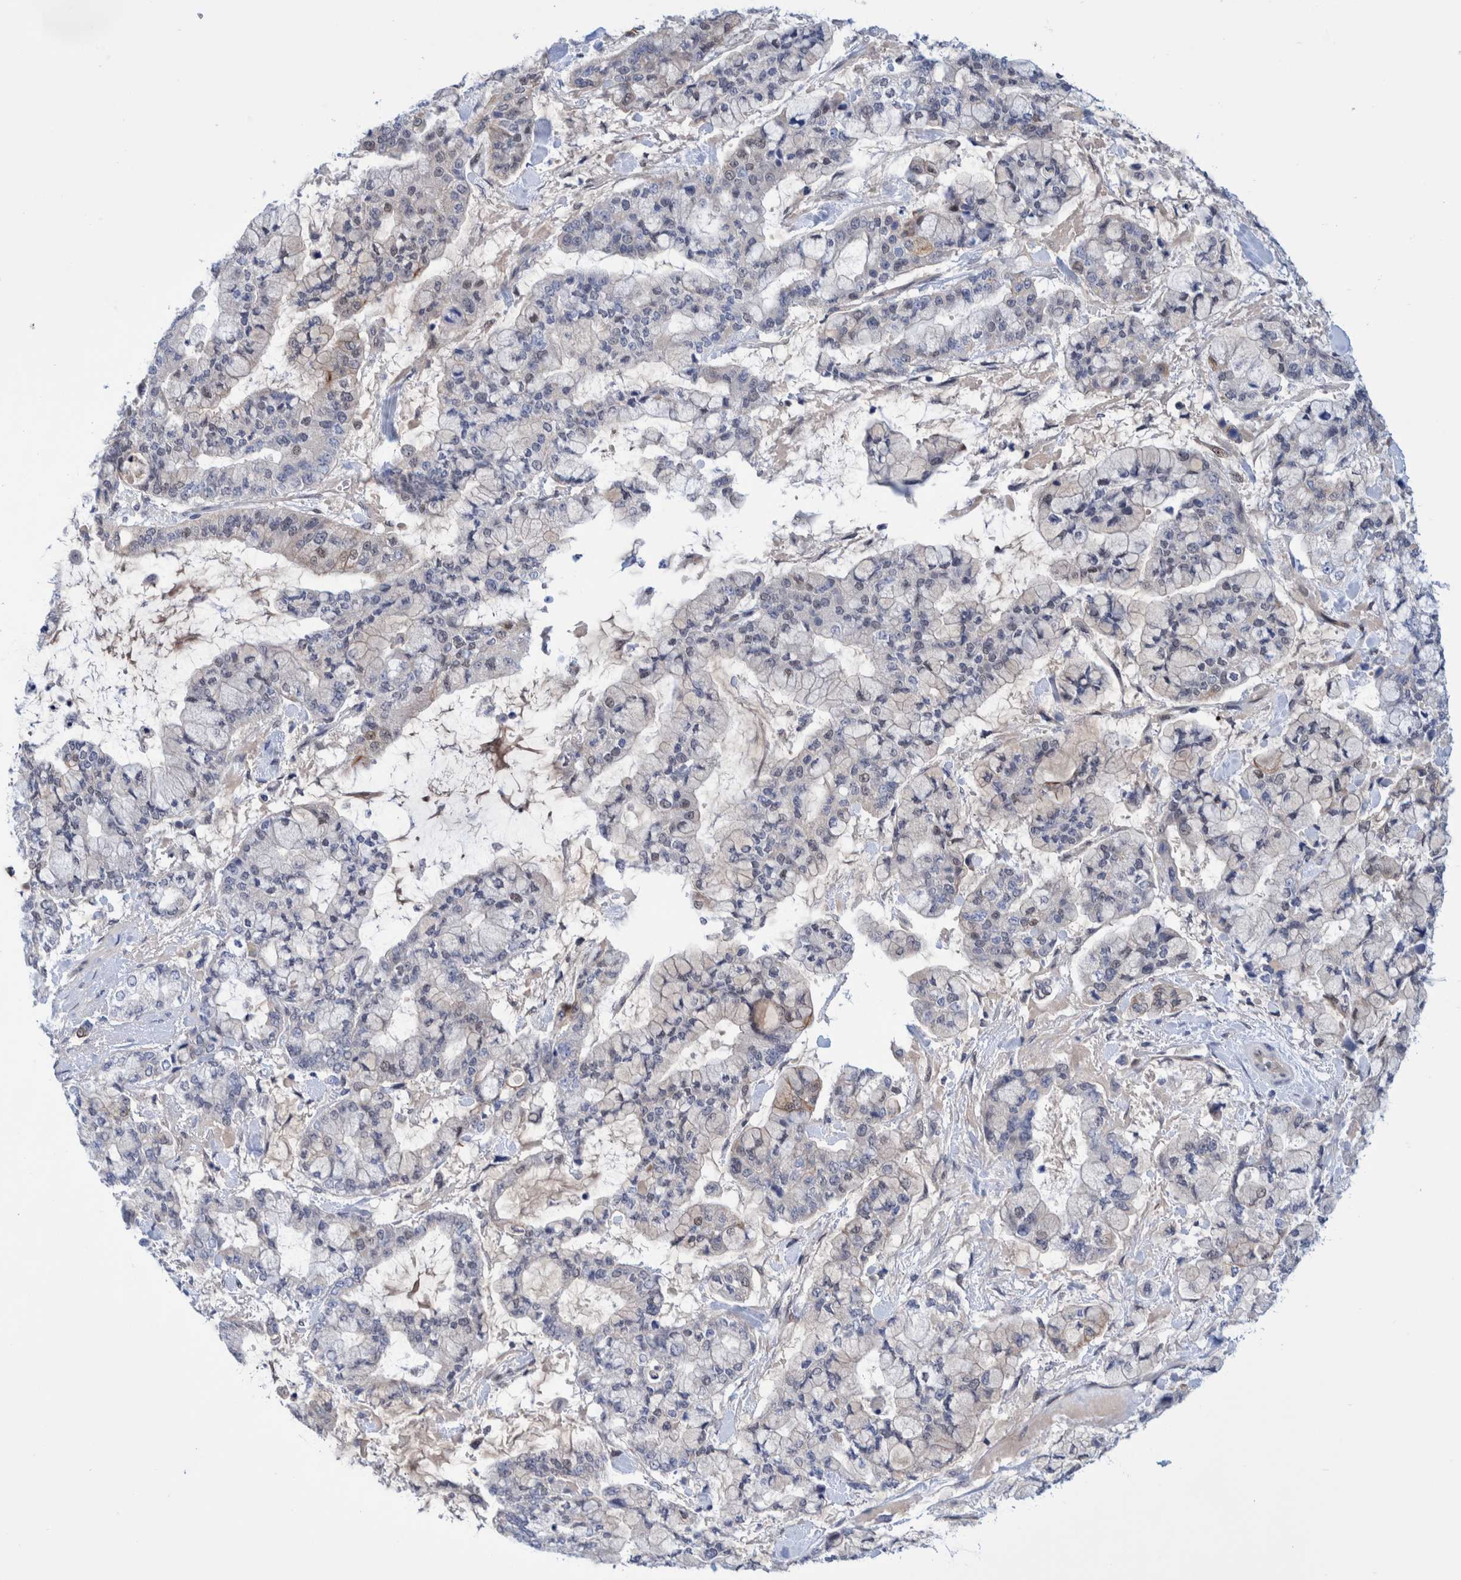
{"staining": {"intensity": "weak", "quantity": "<25%", "location": "nuclear"}, "tissue": "stomach cancer", "cell_type": "Tumor cells", "image_type": "cancer", "snomed": [{"axis": "morphology", "description": "Normal tissue, NOS"}, {"axis": "morphology", "description": "Adenocarcinoma, NOS"}, {"axis": "topography", "description": "Stomach, upper"}, {"axis": "topography", "description": "Stomach"}], "caption": "The micrograph shows no significant expression in tumor cells of stomach adenocarcinoma.", "gene": "PFAS", "patient": {"sex": "male", "age": 76}}